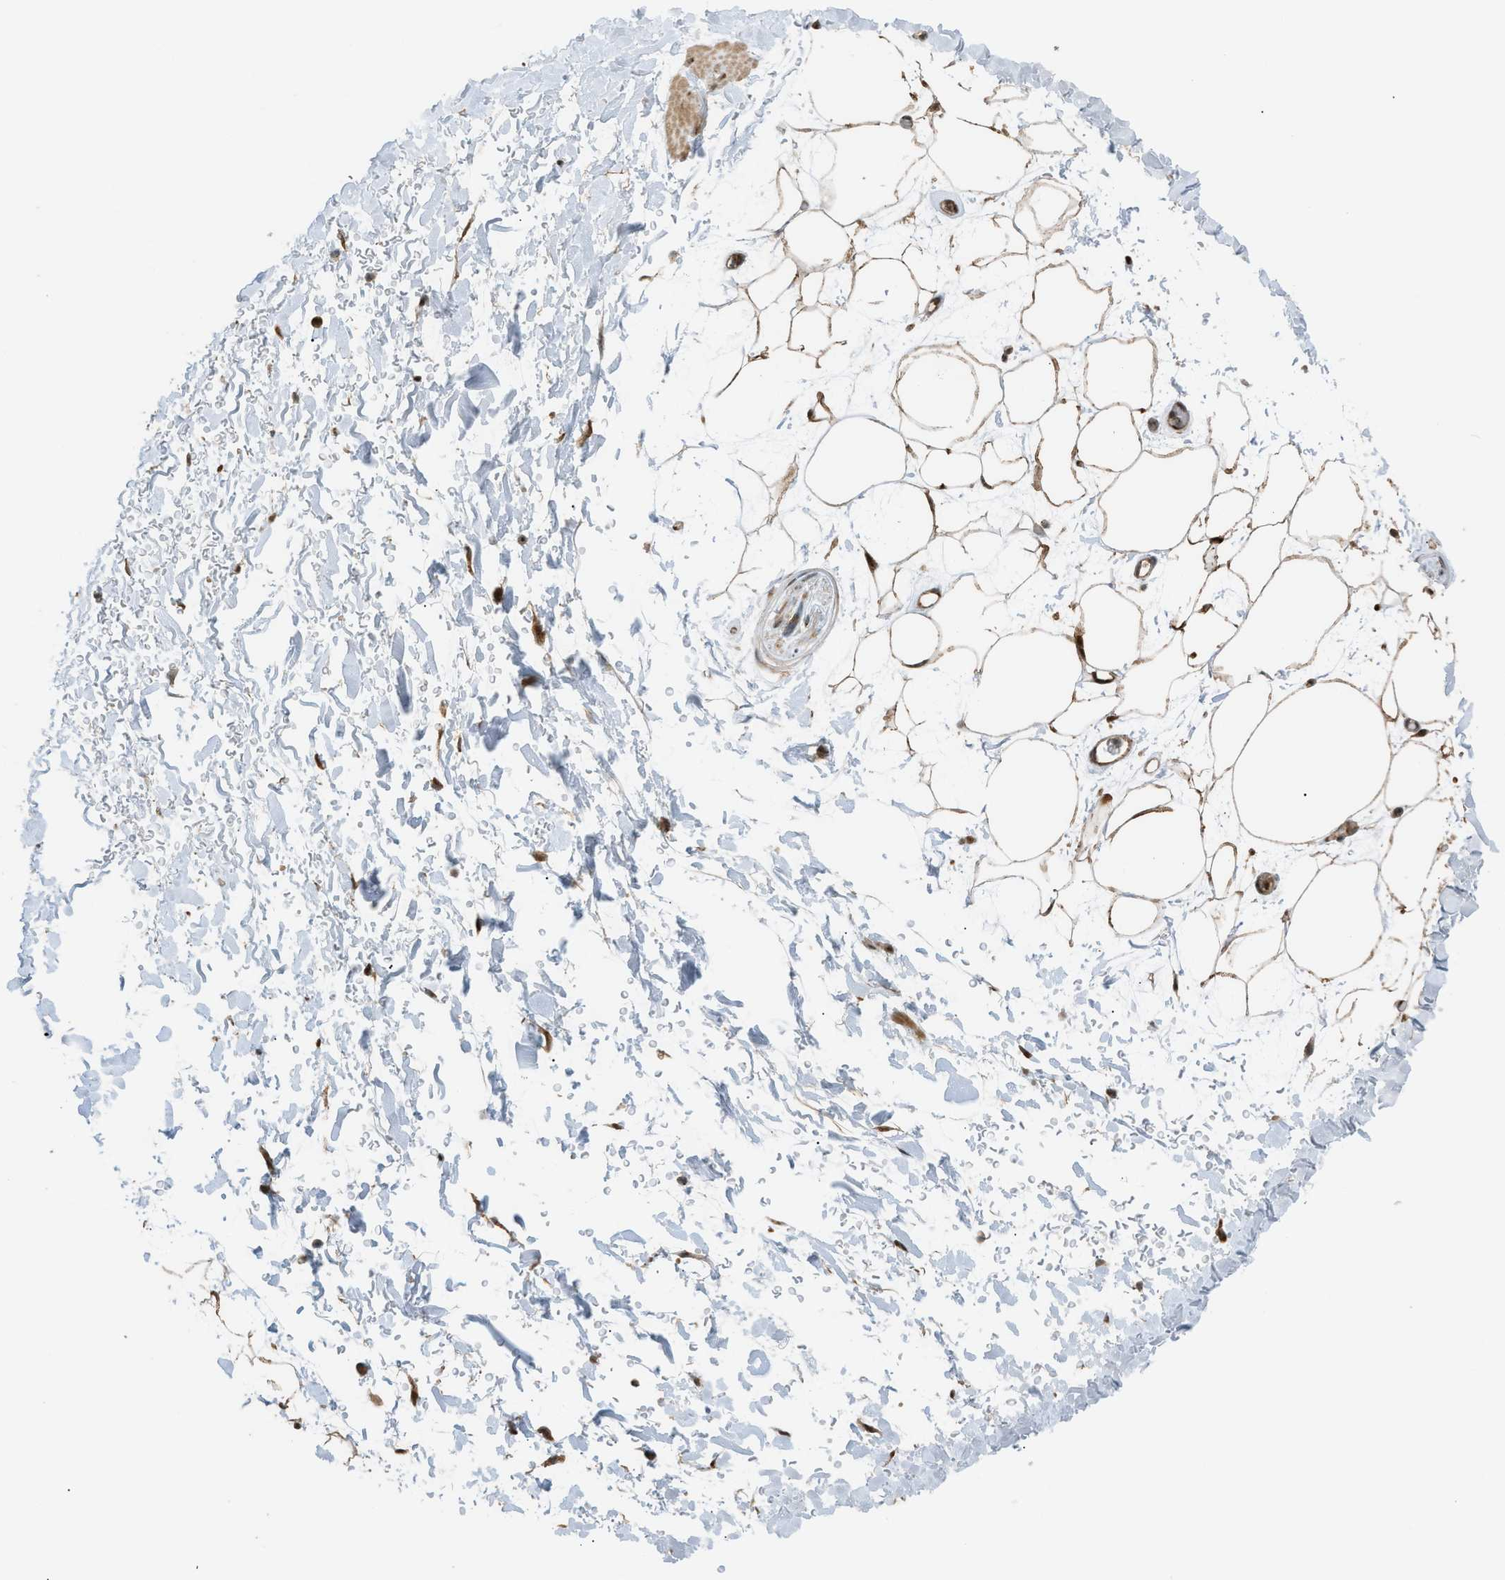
{"staining": {"intensity": "moderate", "quantity": ">75%", "location": "cytoplasmic/membranous,nuclear"}, "tissue": "adipose tissue", "cell_type": "Adipocytes", "image_type": "normal", "snomed": [{"axis": "morphology", "description": "Normal tissue, NOS"}, {"axis": "topography", "description": "Soft tissue"}], "caption": "A medium amount of moderate cytoplasmic/membranous,nuclear expression is present in approximately >75% of adipocytes in normal adipose tissue.", "gene": "CCDC186", "patient": {"sex": "male", "age": 72}}